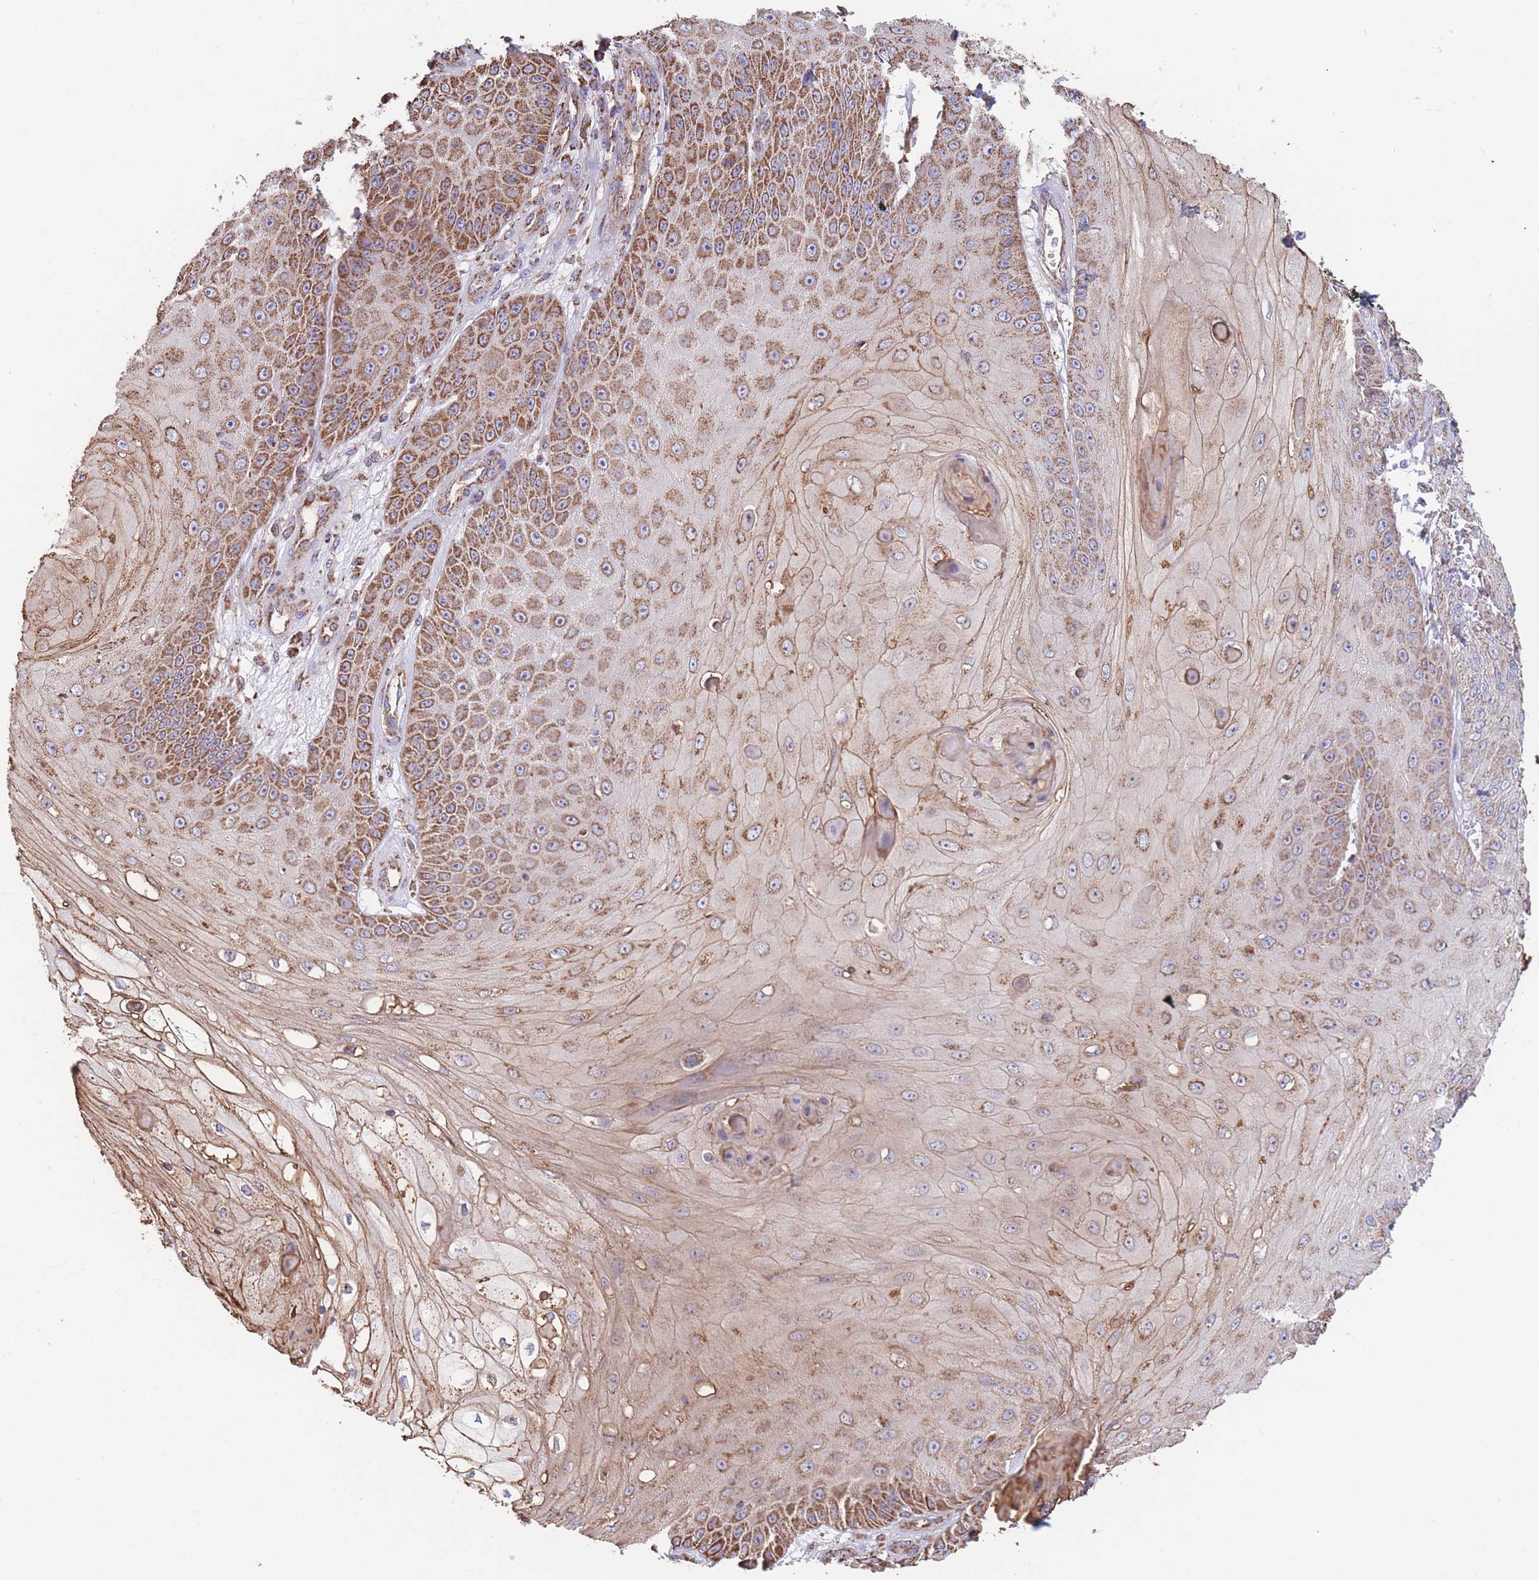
{"staining": {"intensity": "moderate", "quantity": ">75%", "location": "cytoplasmic/membranous"}, "tissue": "skin cancer", "cell_type": "Tumor cells", "image_type": "cancer", "snomed": [{"axis": "morphology", "description": "Squamous cell carcinoma, NOS"}, {"axis": "topography", "description": "Skin"}], "caption": "There is medium levels of moderate cytoplasmic/membranous staining in tumor cells of skin cancer (squamous cell carcinoma), as demonstrated by immunohistochemical staining (brown color).", "gene": "FKBP8", "patient": {"sex": "male", "age": 70}}